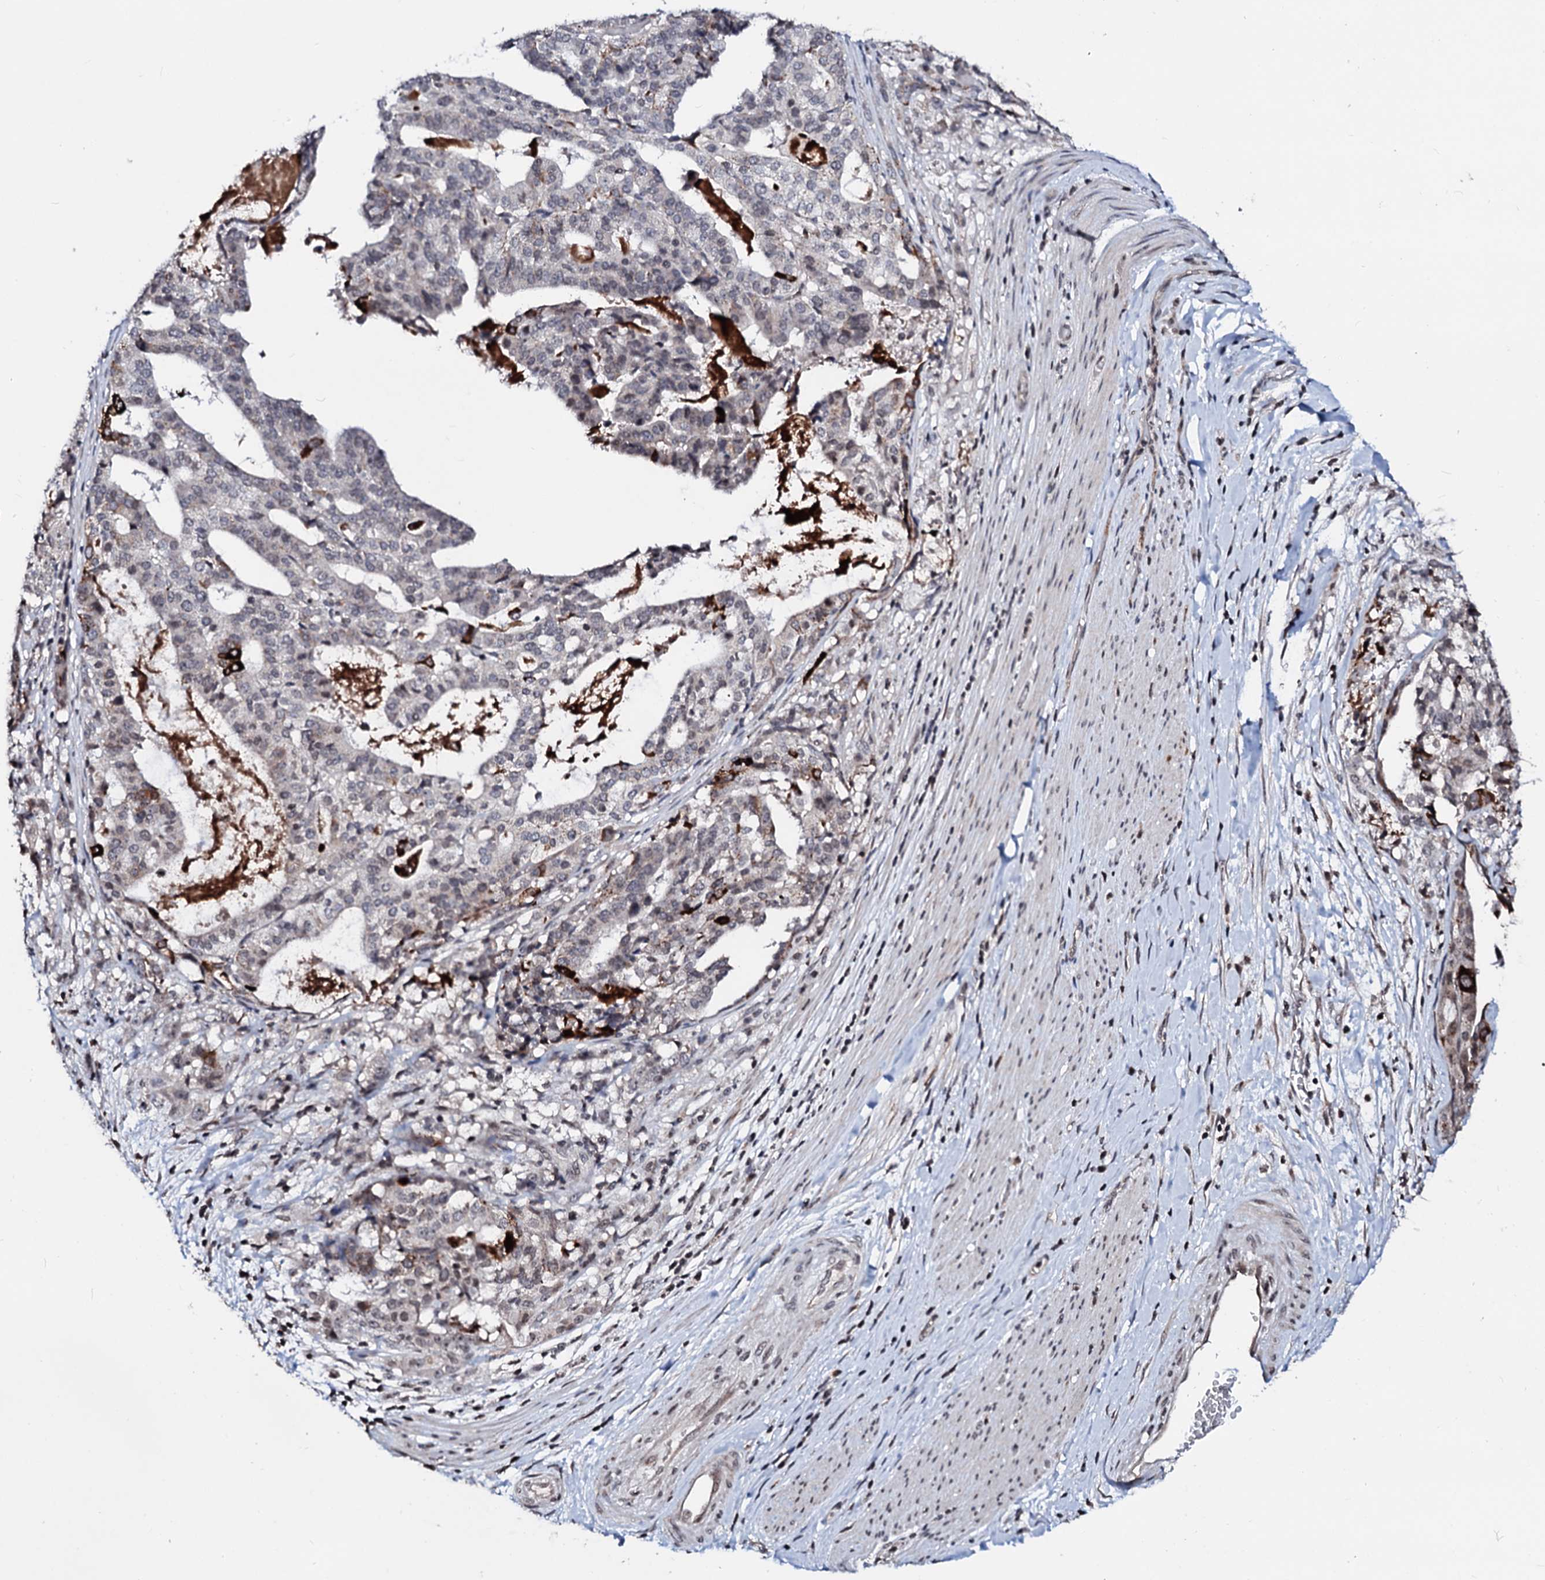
{"staining": {"intensity": "weak", "quantity": "<25%", "location": "nuclear"}, "tissue": "stomach cancer", "cell_type": "Tumor cells", "image_type": "cancer", "snomed": [{"axis": "morphology", "description": "Adenocarcinoma, NOS"}, {"axis": "topography", "description": "Stomach"}], "caption": "A high-resolution micrograph shows immunohistochemistry staining of adenocarcinoma (stomach), which exhibits no significant staining in tumor cells.", "gene": "LSM11", "patient": {"sex": "male", "age": 48}}